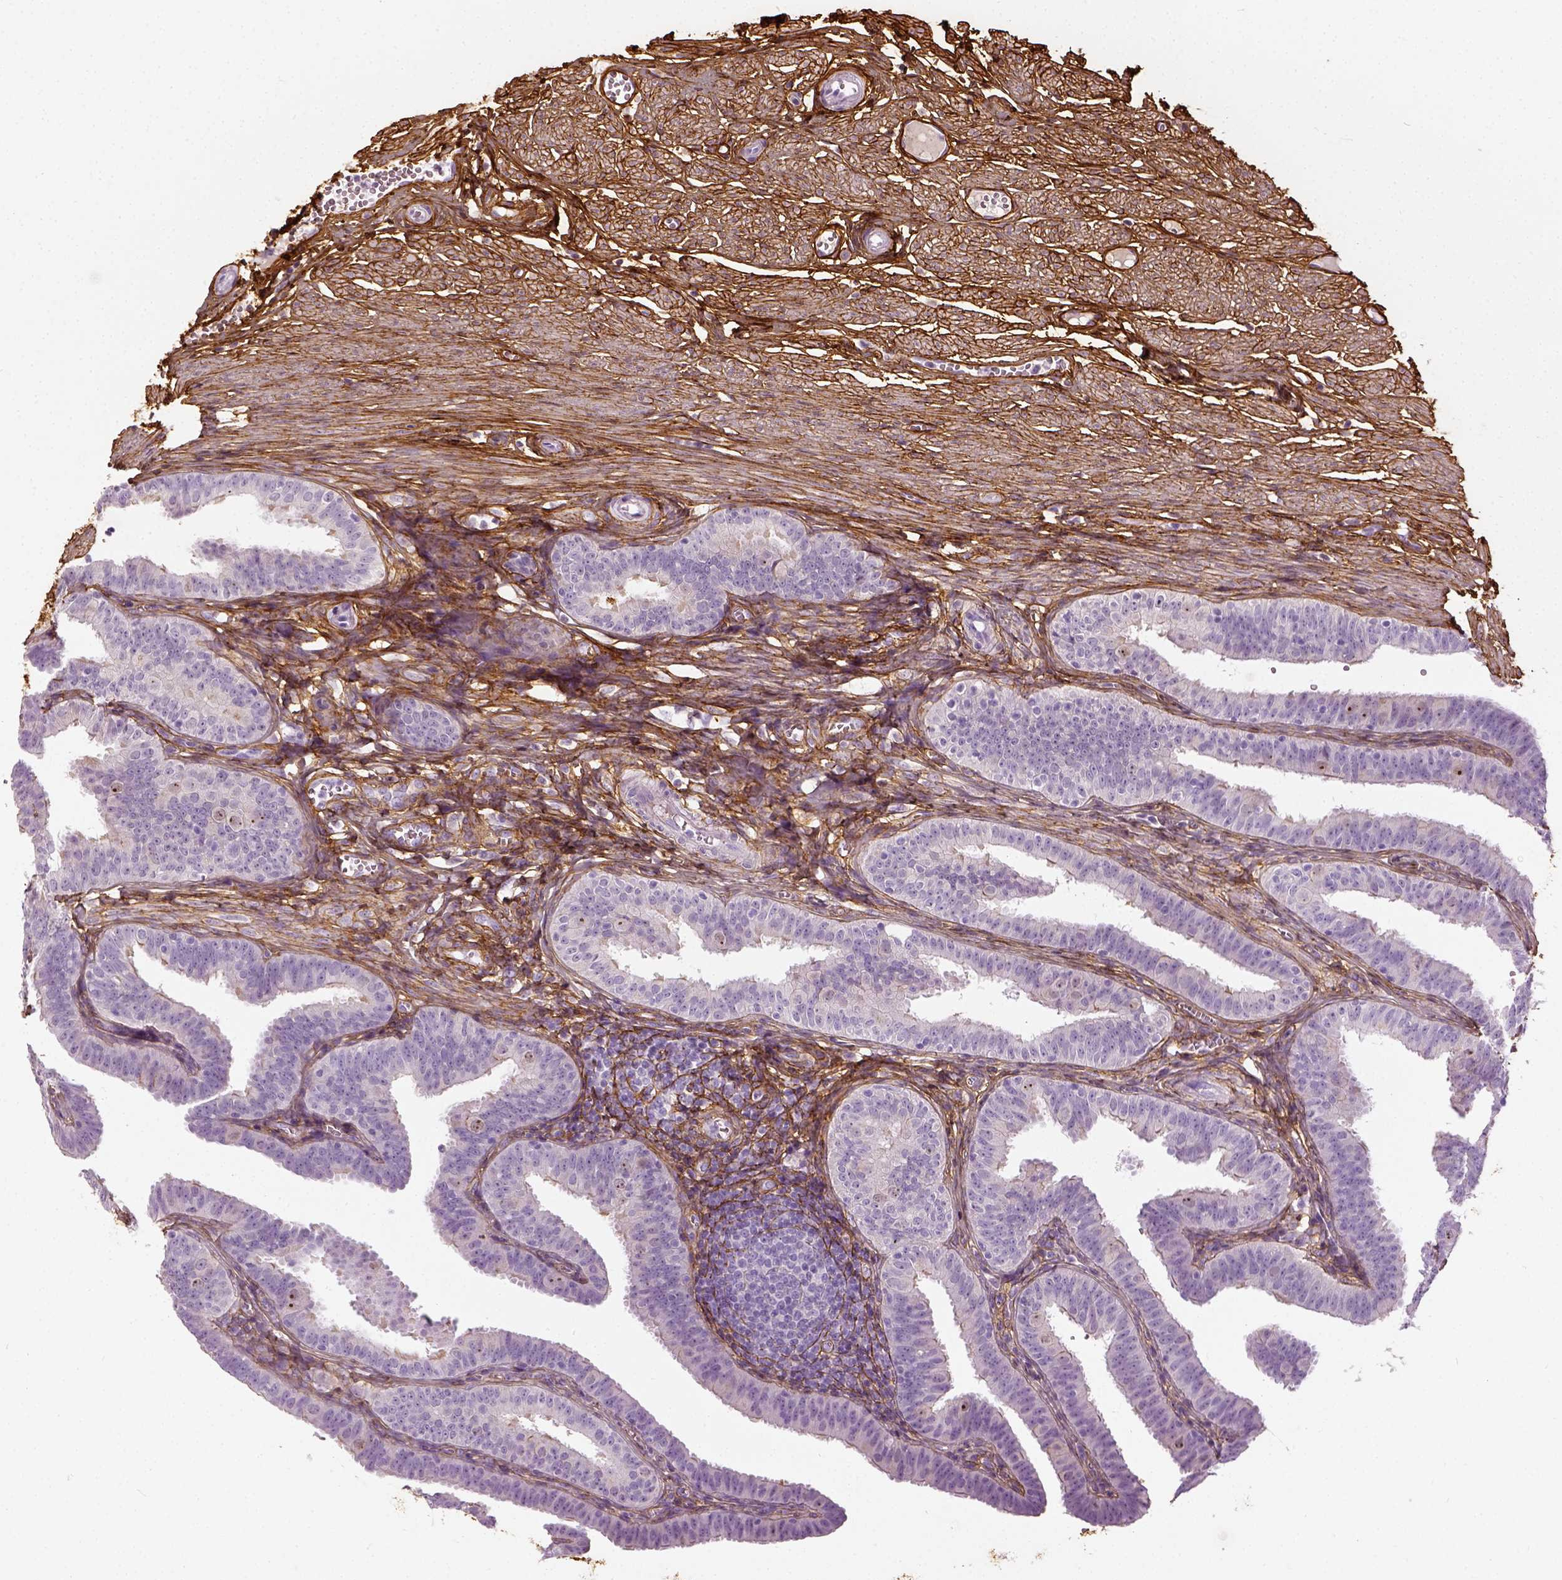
{"staining": {"intensity": "negative", "quantity": "none", "location": "none"}, "tissue": "fallopian tube", "cell_type": "Glandular cells", "image_type": "normal", "snomed": [{"axis": "morphology", "description": "Normal tissue, NOS"}, {"axis": "topography", "description": "Fallopian tube"}], "caption": "Protein analysis of normal fallopian tube exhibits no significant positivity in glandular cells.", "gene": "COL6A2", "patient": {"sex": "female", "age": 25}}